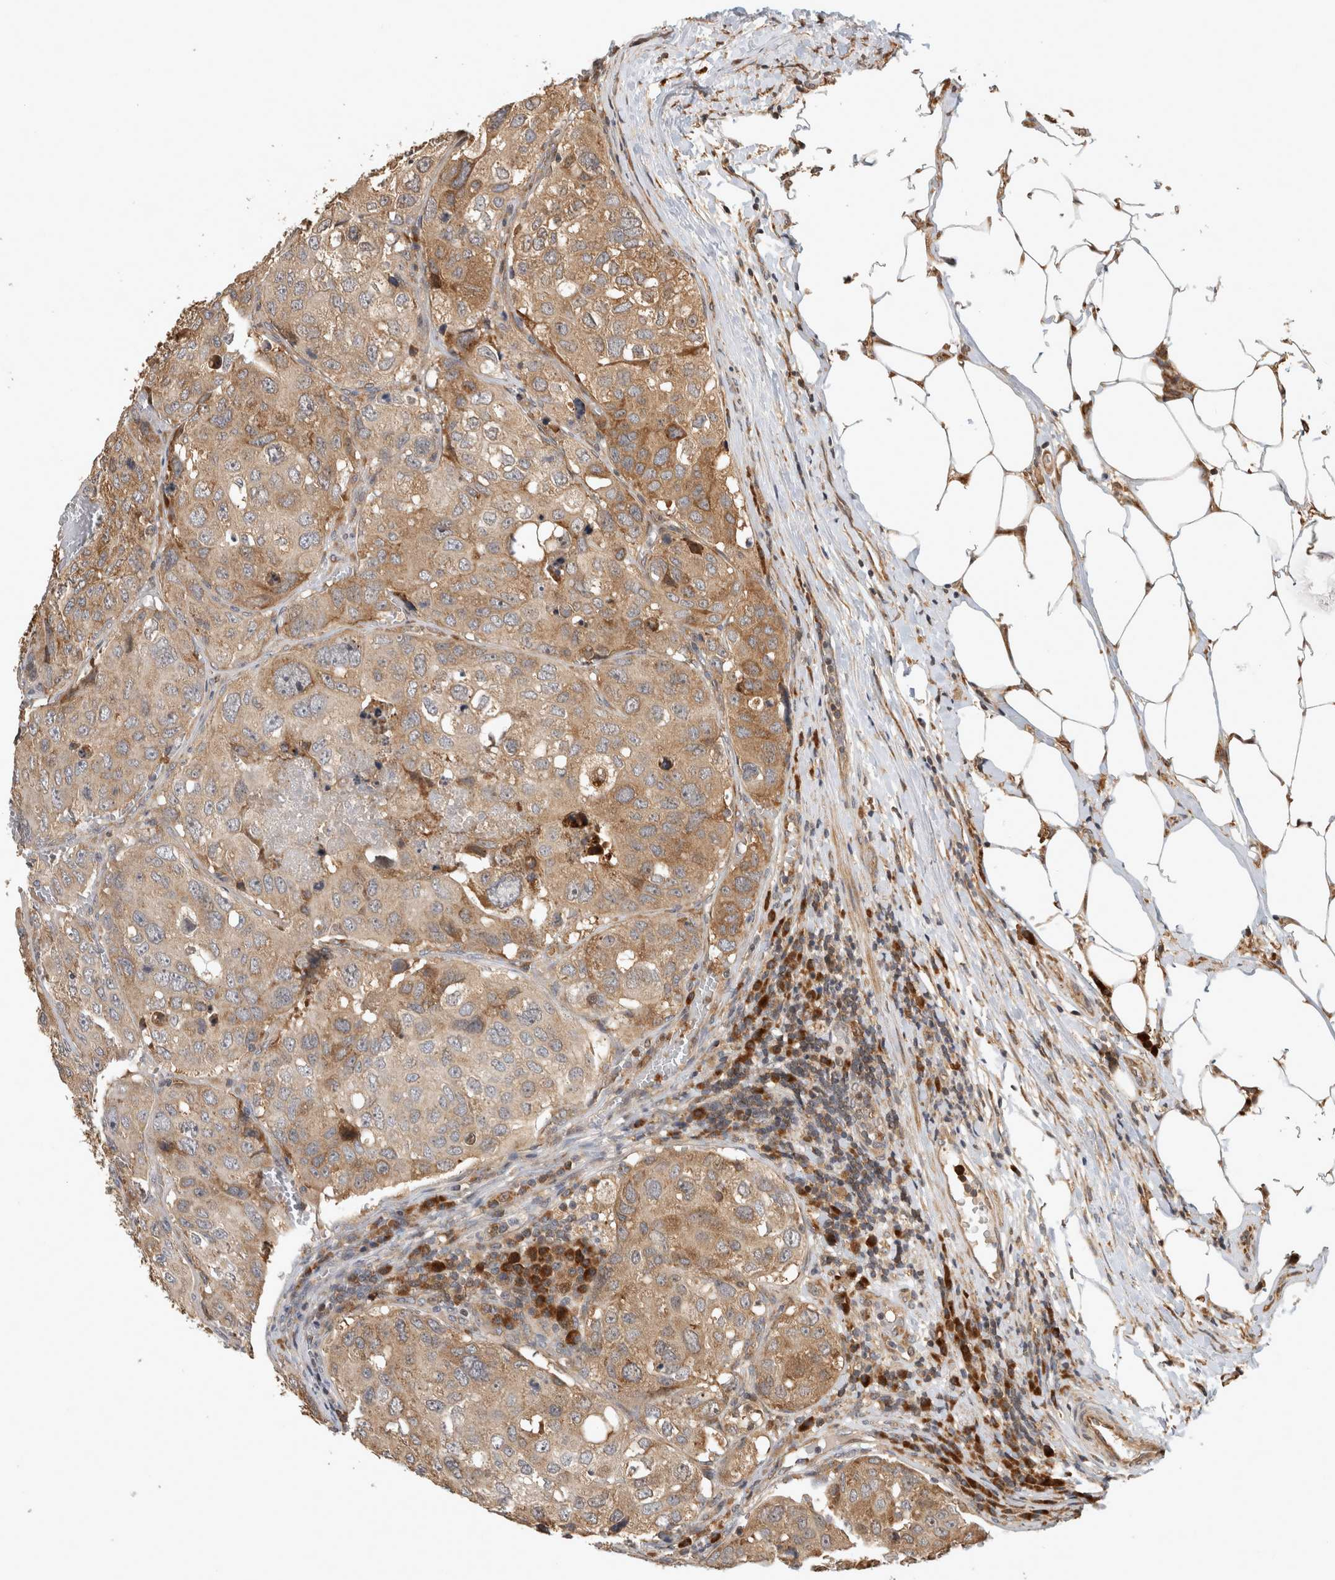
{"staining": {"intensity": "moderate", "quantity": ">75%", "location": "cytoplasmic/membranous"}, "tissue": "urothelial cancer", "cell_type": "Tumor cells", "image_type": "cancer", "snomed": [{"axis": "morphology", "description": "Urothelial carcinoma, High grade"}, {"axis": "topography", "description": "Lymph node"}, {"axis": "topography", "description": "Urinary bladder"}], "caption": "This image displays immunohistochemistry (IHC) staining of human urothelial carcinoma (high-grade), with medium moderate cytoplasmic/membranous expression in approximately >75% of tumor cells.", "gene": "PCDHB15", "patient": {"sex": "male", "age": 51}}